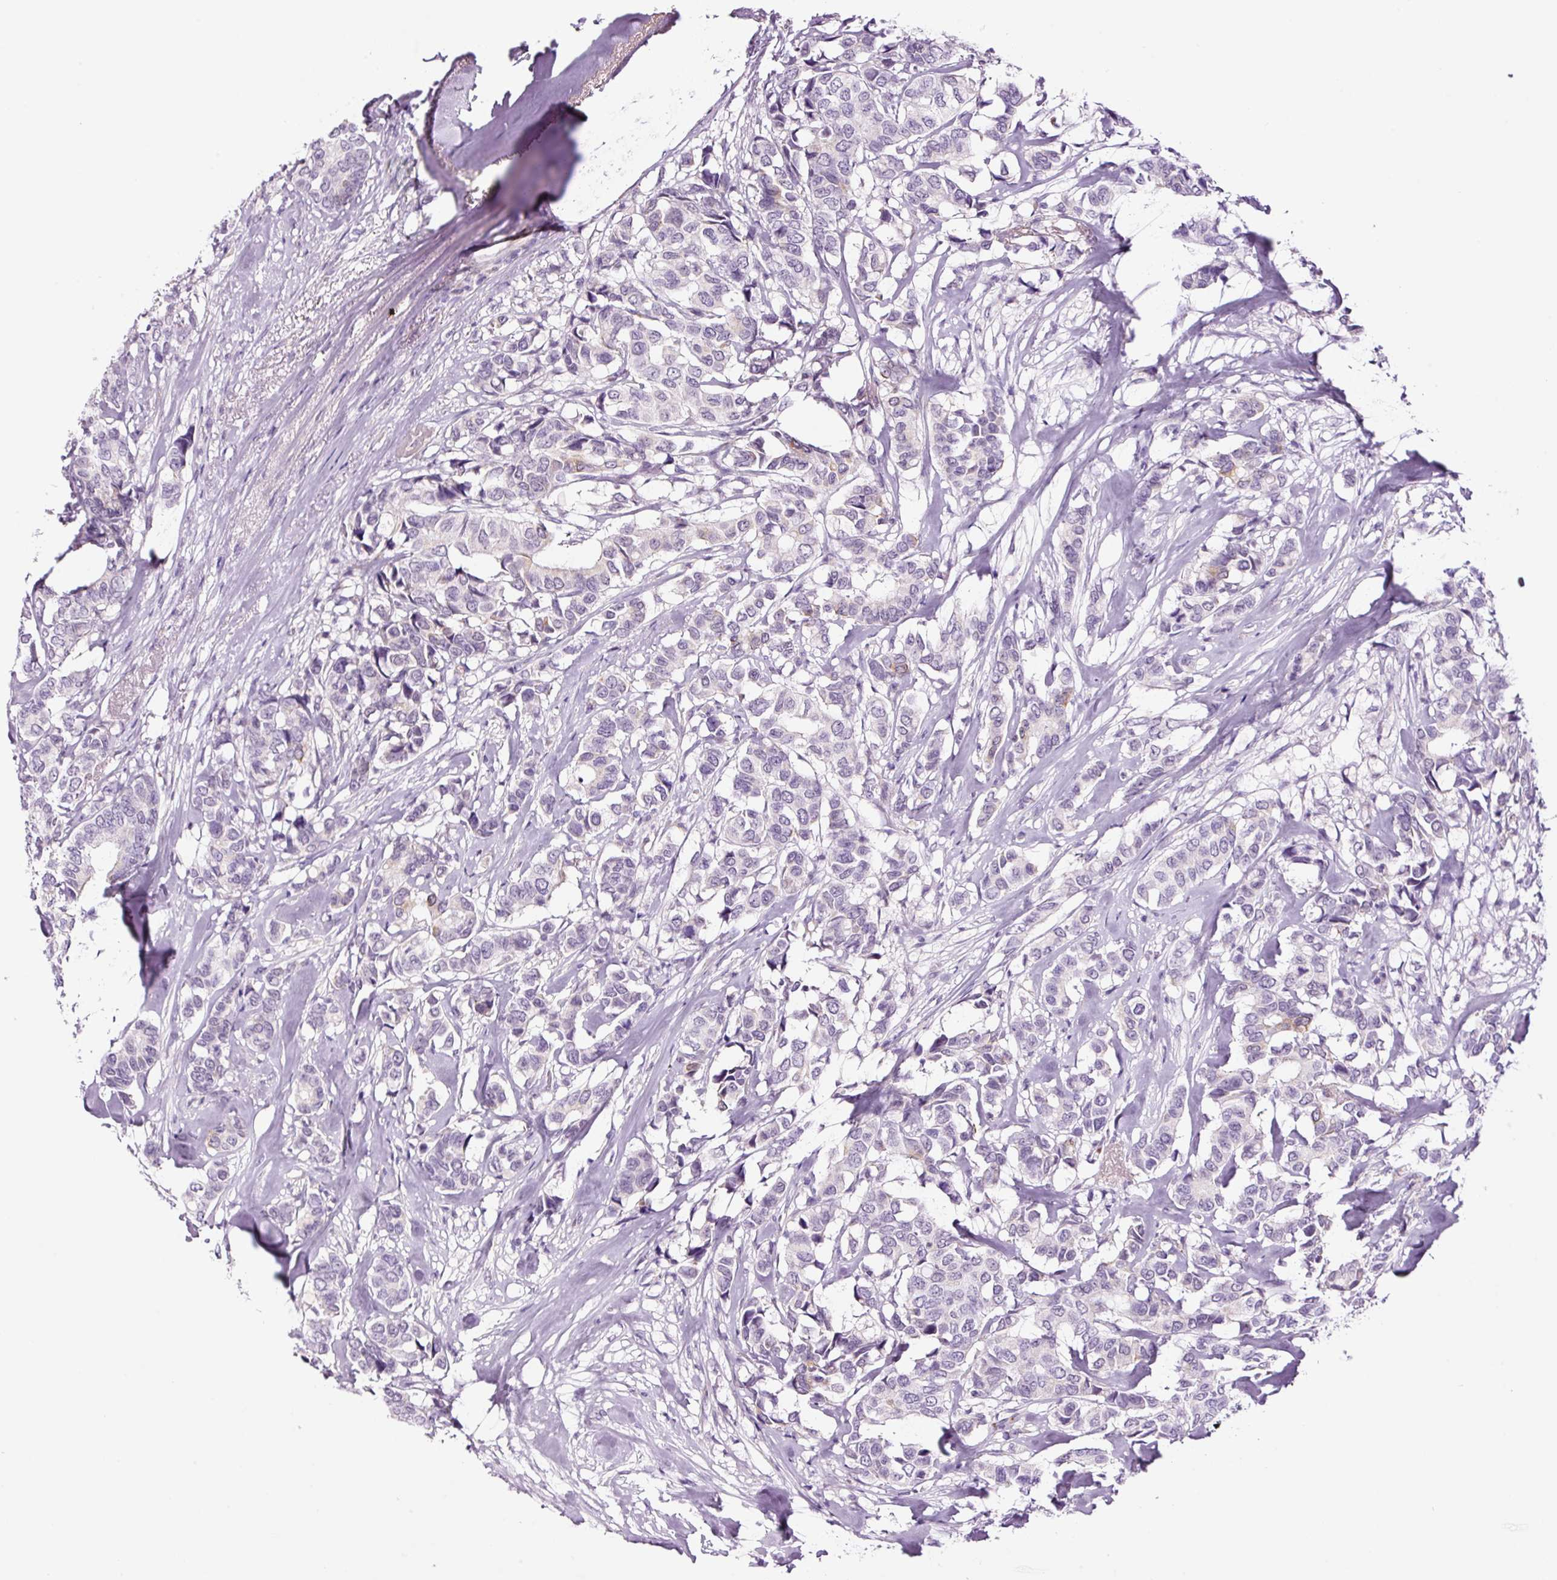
{"staining": {"intensity": "negative", "quantity": "none", "location": "none"}, "tissue": "breast cancer", "cell_type": "Tumor cells", "image_type": "cancer", "snomed": [{"axis": "morphology", "description": "Duct carcinoma"}, {"axis": "topography", "description": "Breast"}], "caption": "Protein analysis of intraductal carcinoma (breast) demonstrates no significant staining in tumor cells.", "gene": "RTF2", "patient": {"sex": "female", "age": 87}}